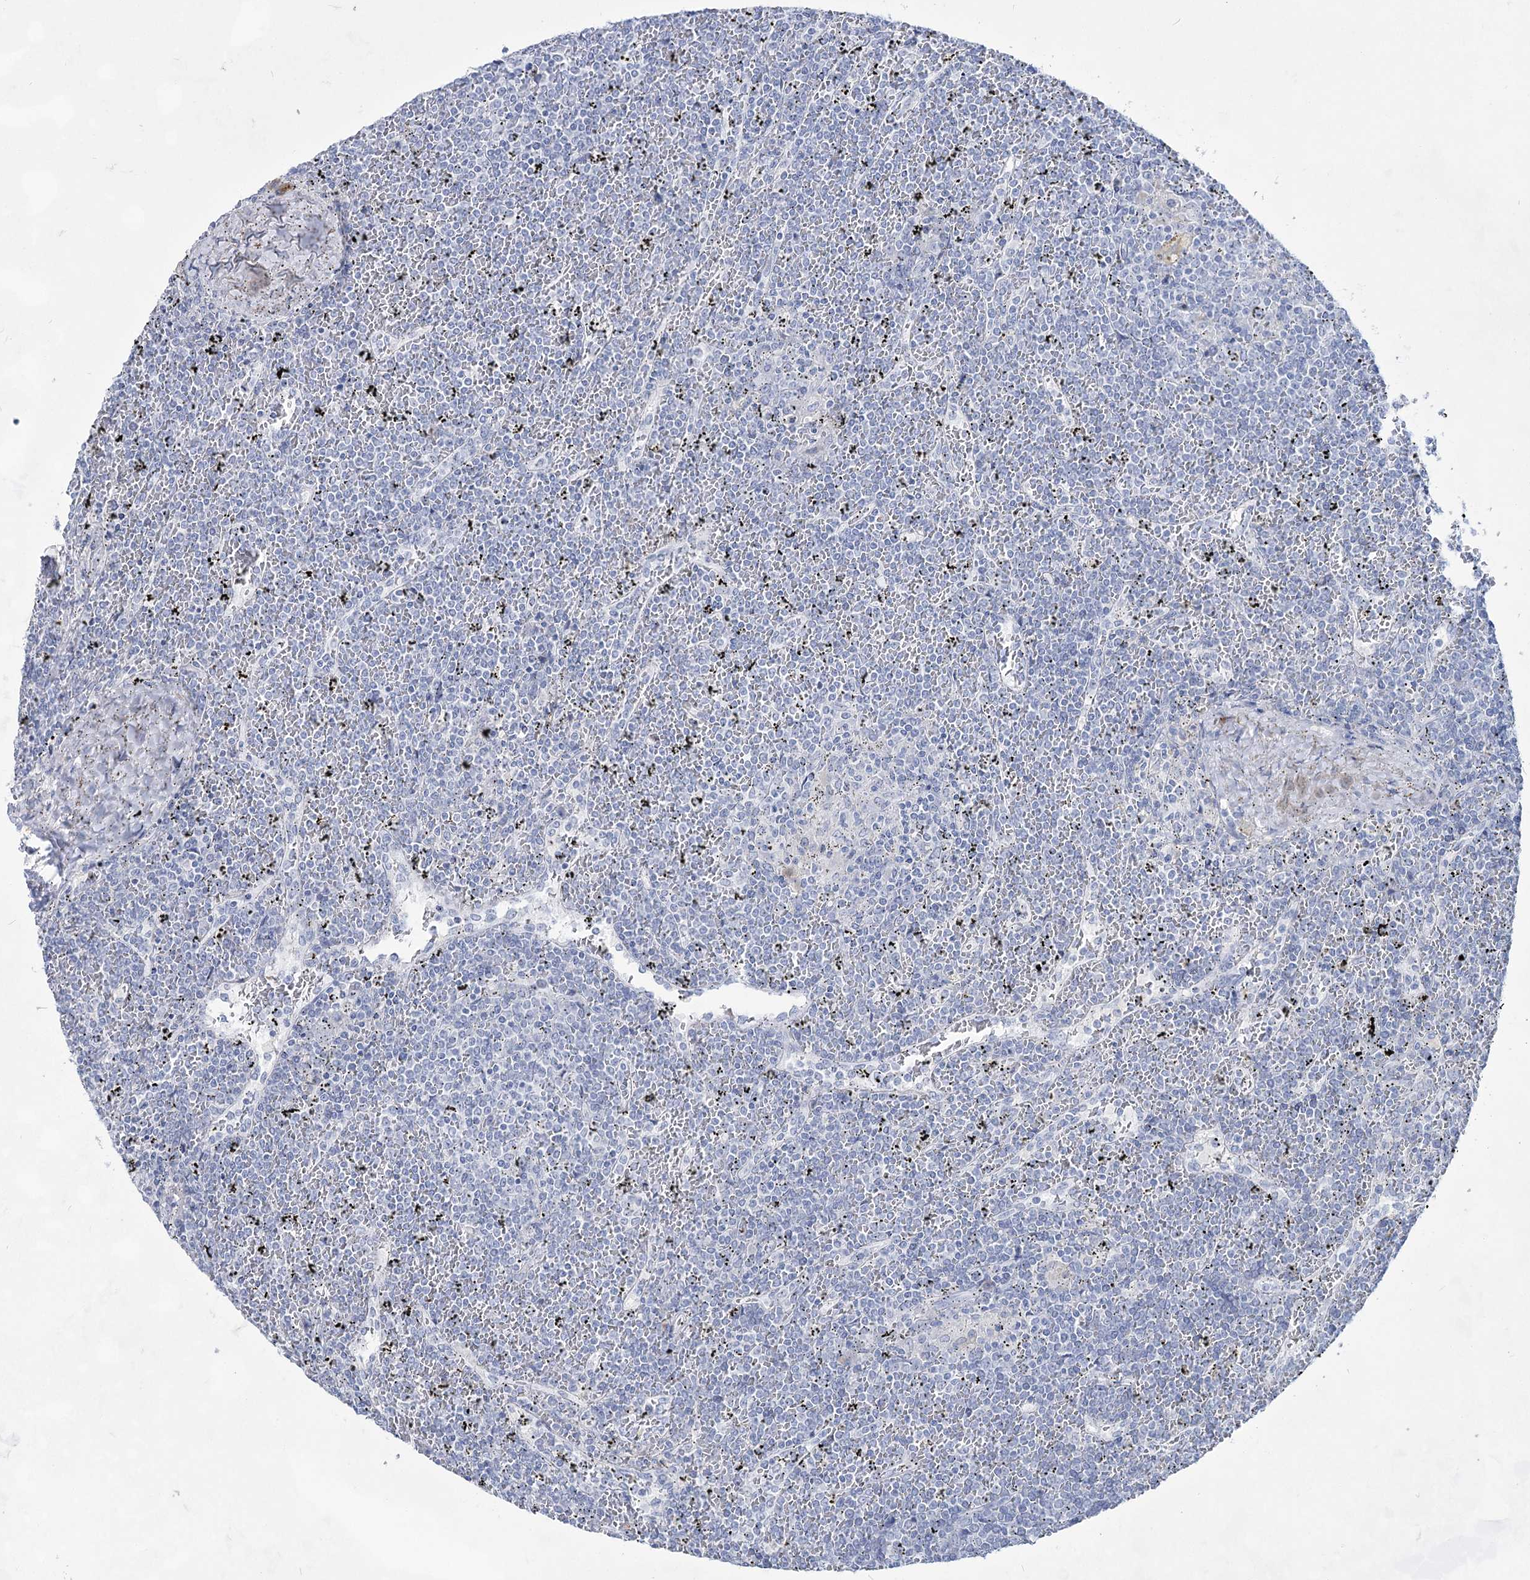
{"staining": {"intensity": "negative", "quantity": "none", "location": "none"}, "tissue": "lymphoma", "cell_type": "Tumor cells", "image_type": "cancer", "snomed": [{"axis": "morphology", "description": "Malignant lymphoma, non-Hodgkin's type, Low grade"}, {"axis": "topography", "description": "Spleen"}], "caption": "A high-resolution micrograph shows immunohistochemistry staining of lymphoma, which reveals no significant staining in tumor cells. Brightfield microscopy of IHC stained with DAB (brown) and hematoxylin (blue), captured at high magnification.", "gene": "ACRV1", "patient": {"sex": "female", "age": 19}}